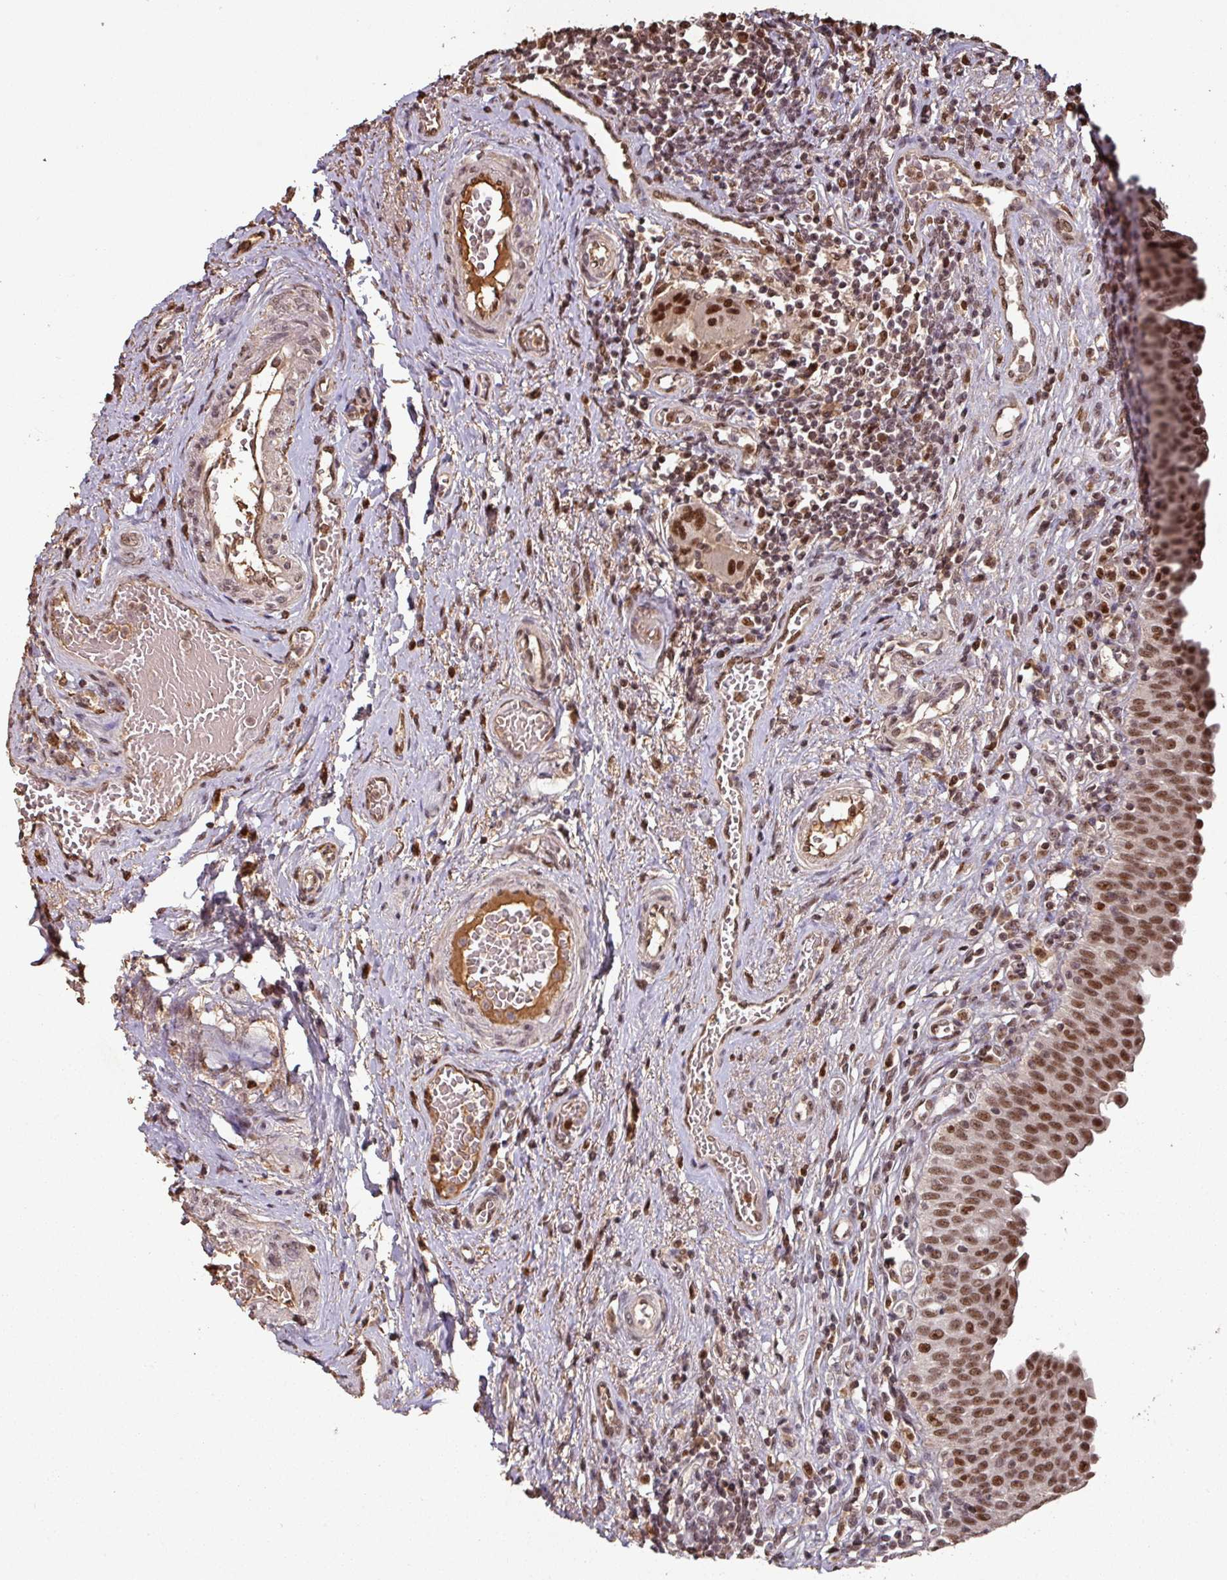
{"staining": {"intensity": "strong", "quantity": ">75%", "location": "nuclear"}, "tissue": "urinary bladder", "cell_type": "Urothelial cells", "image_type": "normal", "snomed": [{"axis": "morphology", "description": "Normal tissue, NOS"}, {"axis": "topography", "description": "Urinary bladder"}], "caption": "Protein expression analysis of normal urinary bladder exhibits strong nuclear positivity in about >75% of urothelial cells.", "gene": "POLD1", "patient": {"sex": "male", "age": 71}}